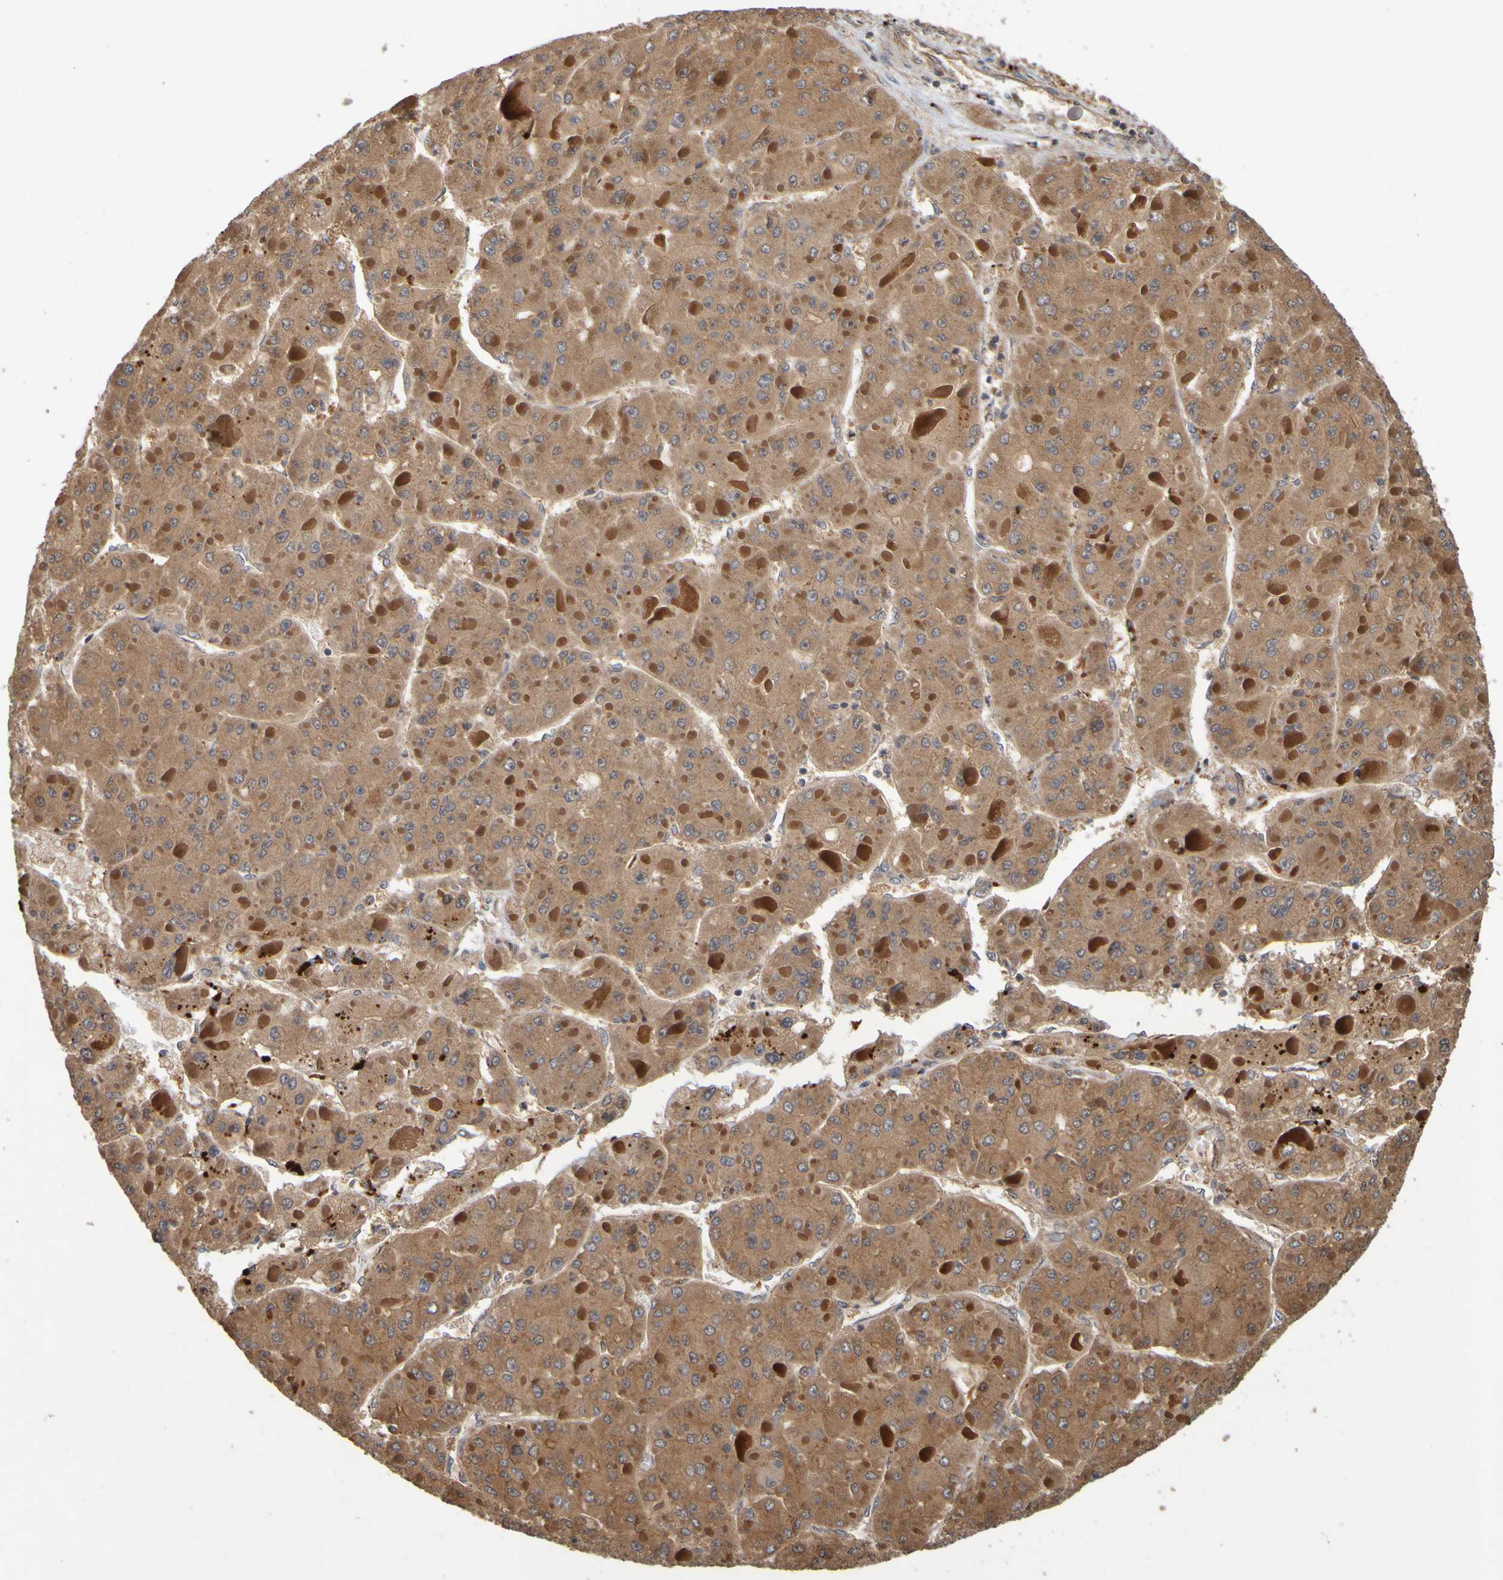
{"staining": {"intensity": "moderate", "quantity": ">75%", "location": "cytoplasmic/membranous"}, "tissue": "liver cancer", "cell_type": "Tumor cells", "image_type": "cancer", "snomed": [{"axis": "morphology", "description": "Carcinoma, Hepatocellular, NOS"}, {"axis": "topography", "description": "Liver"}], "caption": "This photomicrograph exhibits hepatocellular carcinoma (liver) stained with immunohistochemistry to label a protein in brown. The cytoplasmic/membranous of tumor cells show moderate positivity for the protein. Nuclei are counter-stained blue.", "gene": "OCRL", "patient": {"sex": "female", "age": 73}}